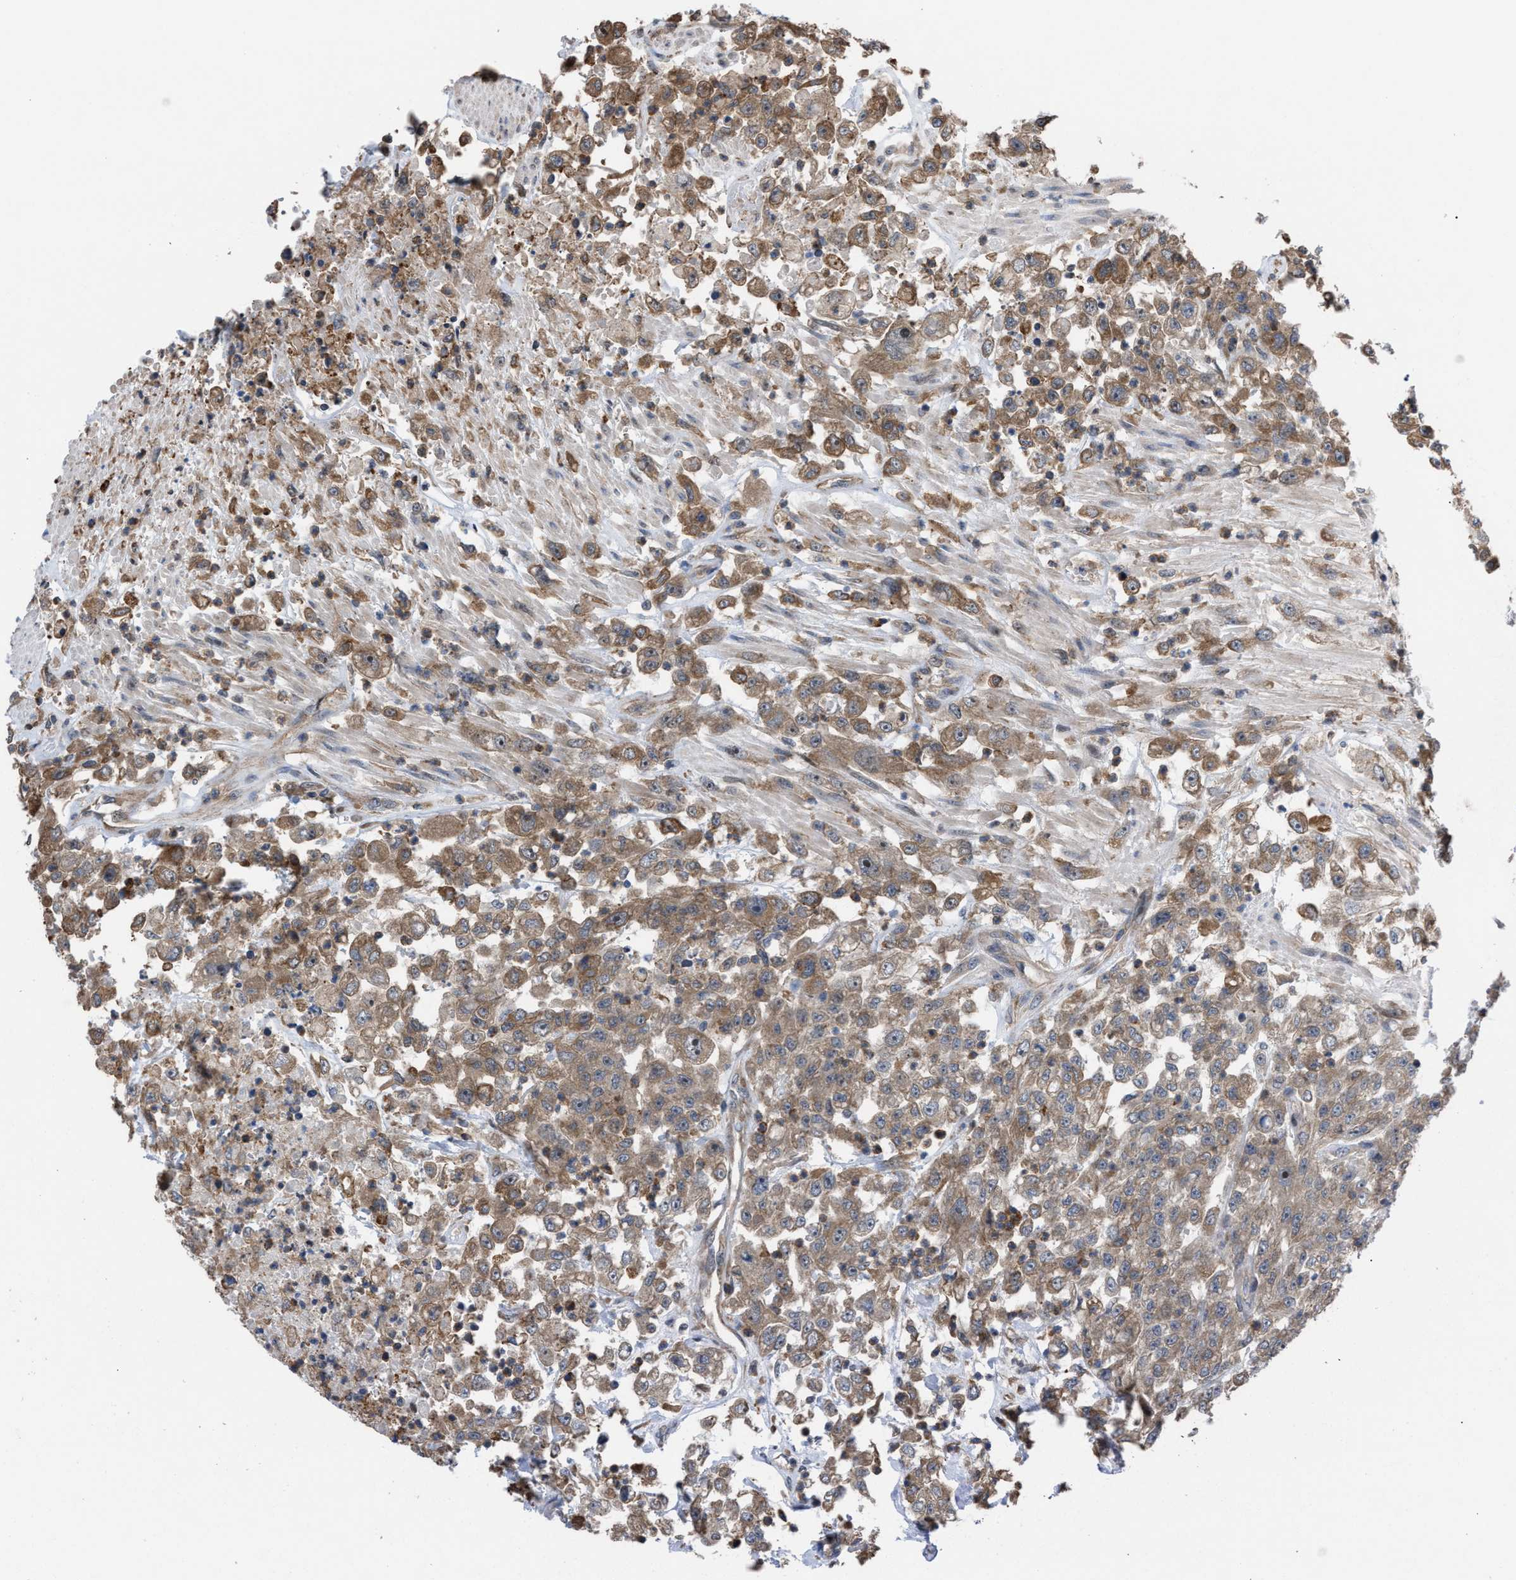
{"staining": {"intensity": "moderate", "quantity": ">75%", "location": "cytoplasmic/membranous"}, "tissue": "urothelial cancer", "cell_type": "Tumor cells", "image_type": "cancer", "snomed": [{"axis": "morphology", "description": "Urothelial carcinoma, High grade"}, {"axis": "topography", "description": "Urinary bladder"}], "caption": "The image reveals a brown stain indicating the presence of a protein in the cytoplasmic/membranous of tumor cells in high-grade urothelial carcinoma.", "gene": "TP53BP2", "patient": {"sex": "male", "age": 46}}